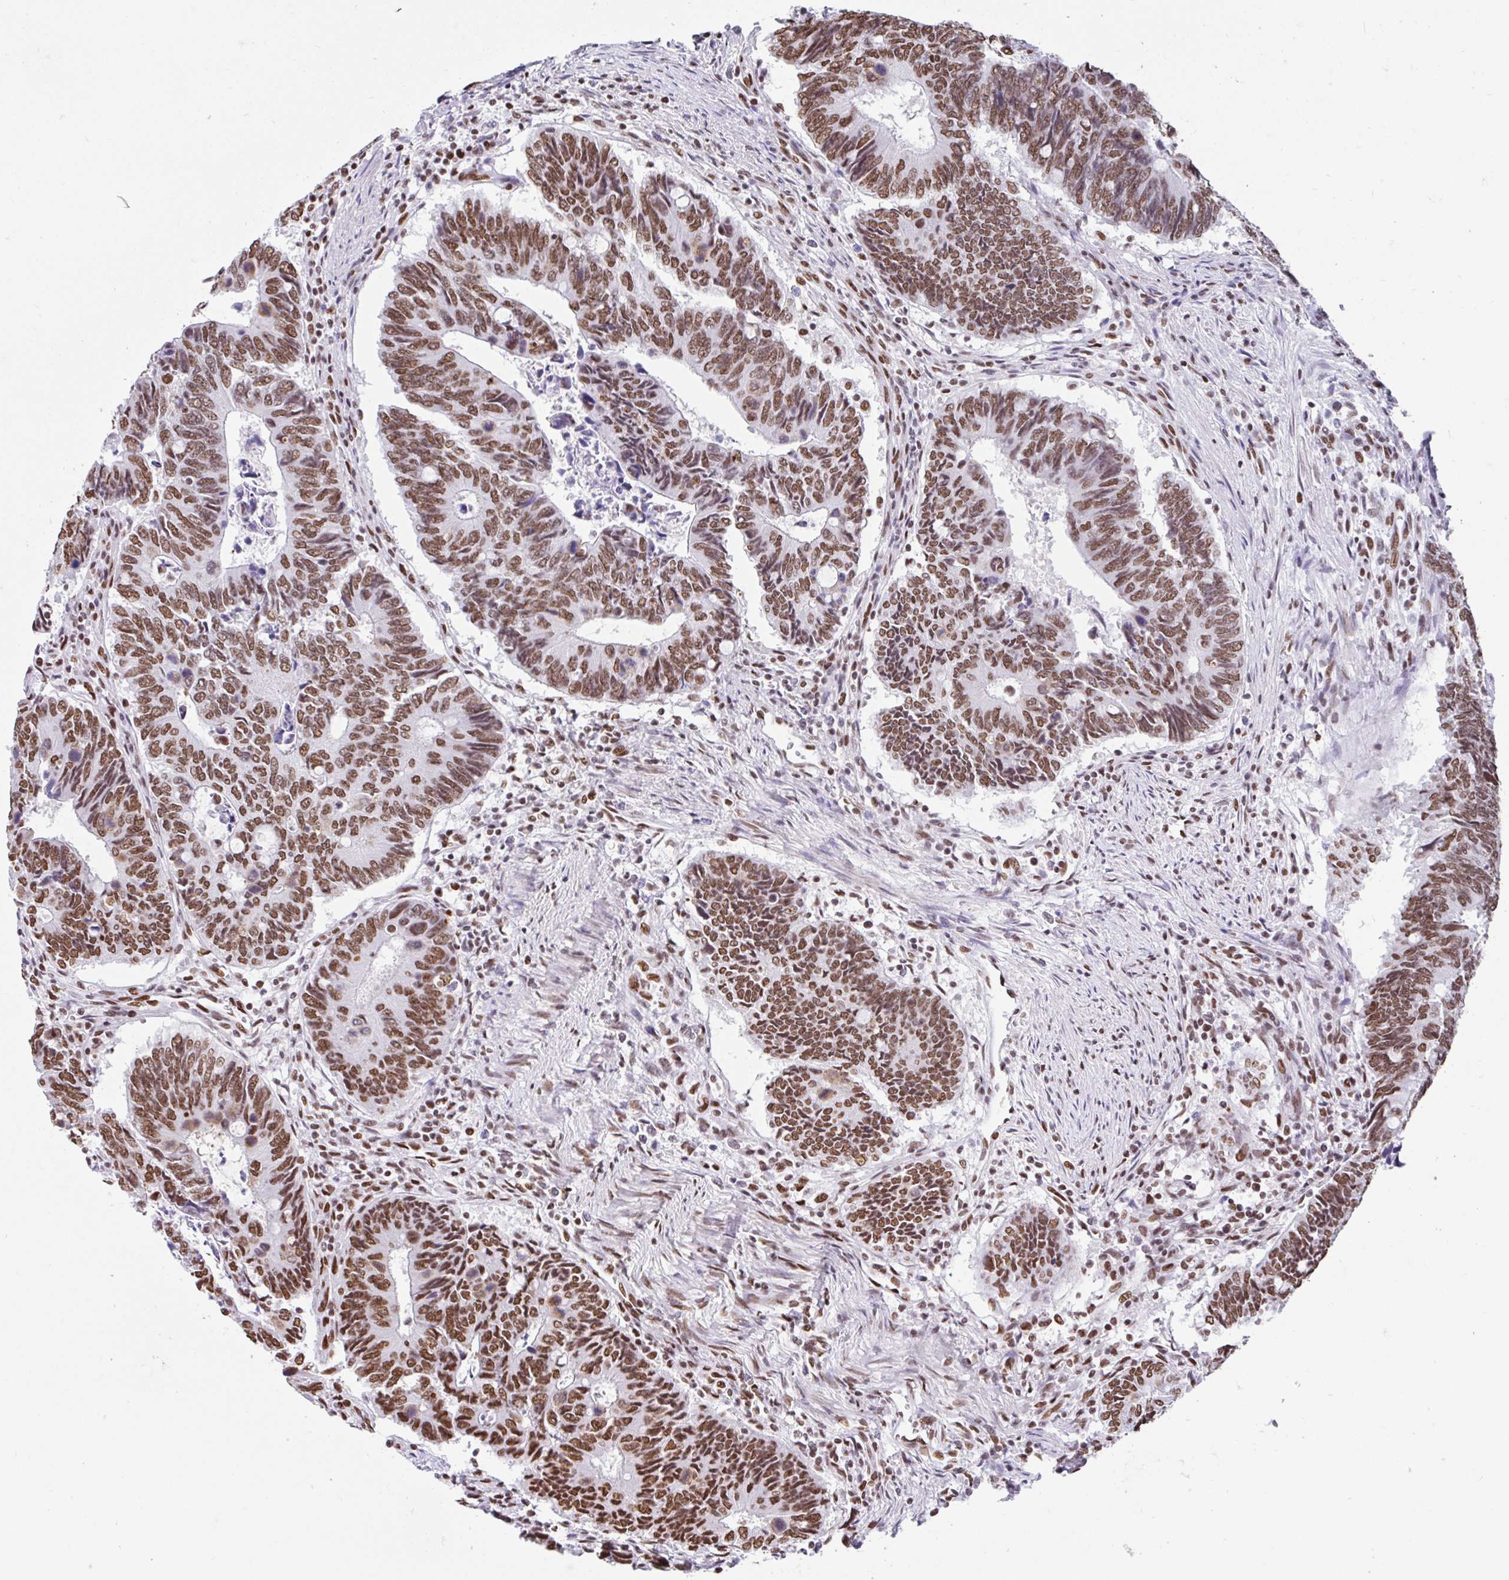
{"staining": {"intensity": "moderate", "quantity": ">75%", "location": "nuclear"}, "tissue": "colorectal cancer", "cell_type": "Tumor cells", "image_type": "cancer", "snomed": [{"axis": "morphology", "description": "Adenocarcinoma, NOS"}, {"axis": "topography", "description": "Colon"}], "caption": "Protein staining by IHC exhibits moderate nuclear positivity in about >75% of tumor cells in colorectal cancer (adenocarcinoma). Nuclei are stained in blue.", "gene": "KHDRBS1", "patient": {"sex": "male", "age": 87}}